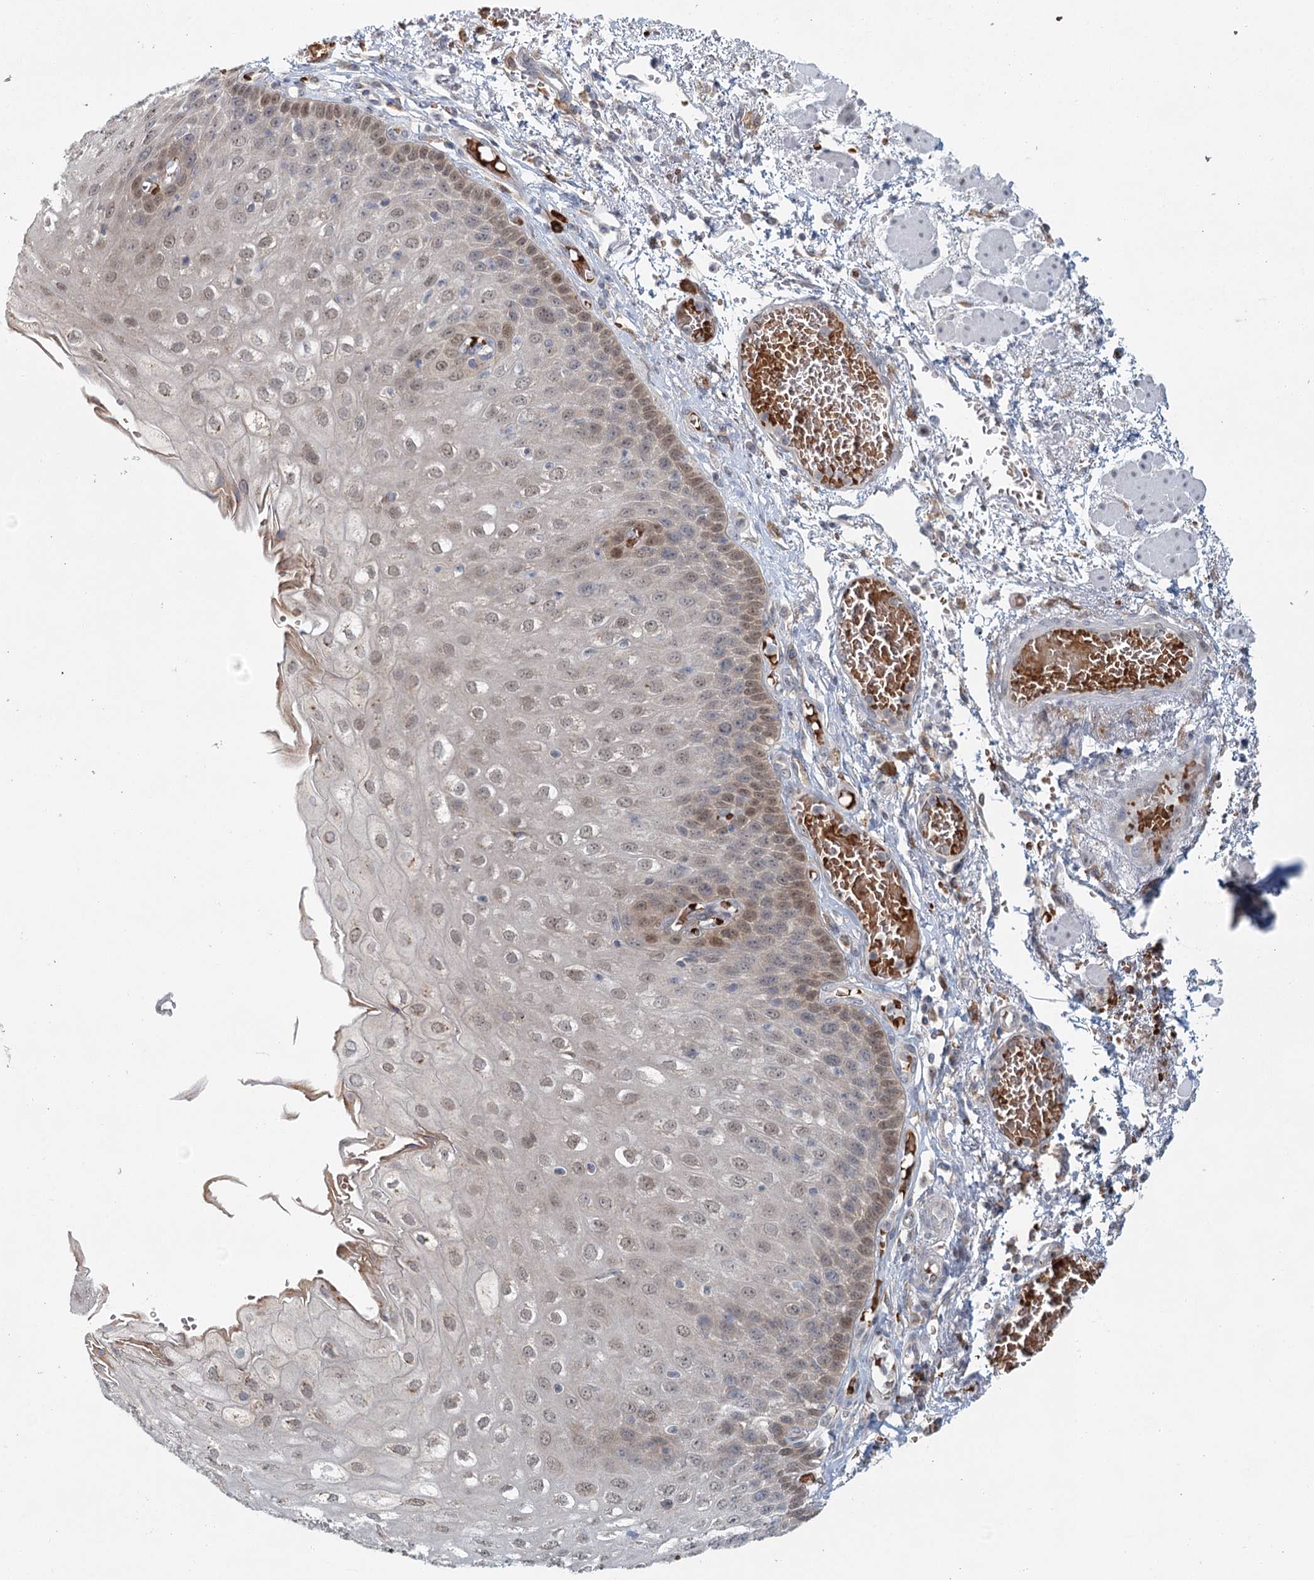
{"staining": {"intensity": "moderate", "quantity": "<25%", "location": "nuclear"}, "tissue": "esophagus", "cell_type": "Squamous epithelial cells", "image_type": "normal", "snomed": [{"axis": "morphology", "description": "Normal tissue, NOS"}, {"axis": "topography", "description": "Esophagus"}], "caption": "High-magnification brightfield microscopy of benign esophagus stained with DAB (3,3'-diaminobenzidine) (brown) and counterstained with hematoxylin (blue). squamous epithelial cells exhibit moderate nuclear positivity is appreciated in approximately<25% of cells.", "gene": "ADK", "patient": {"sex": "male", "age": 81}}